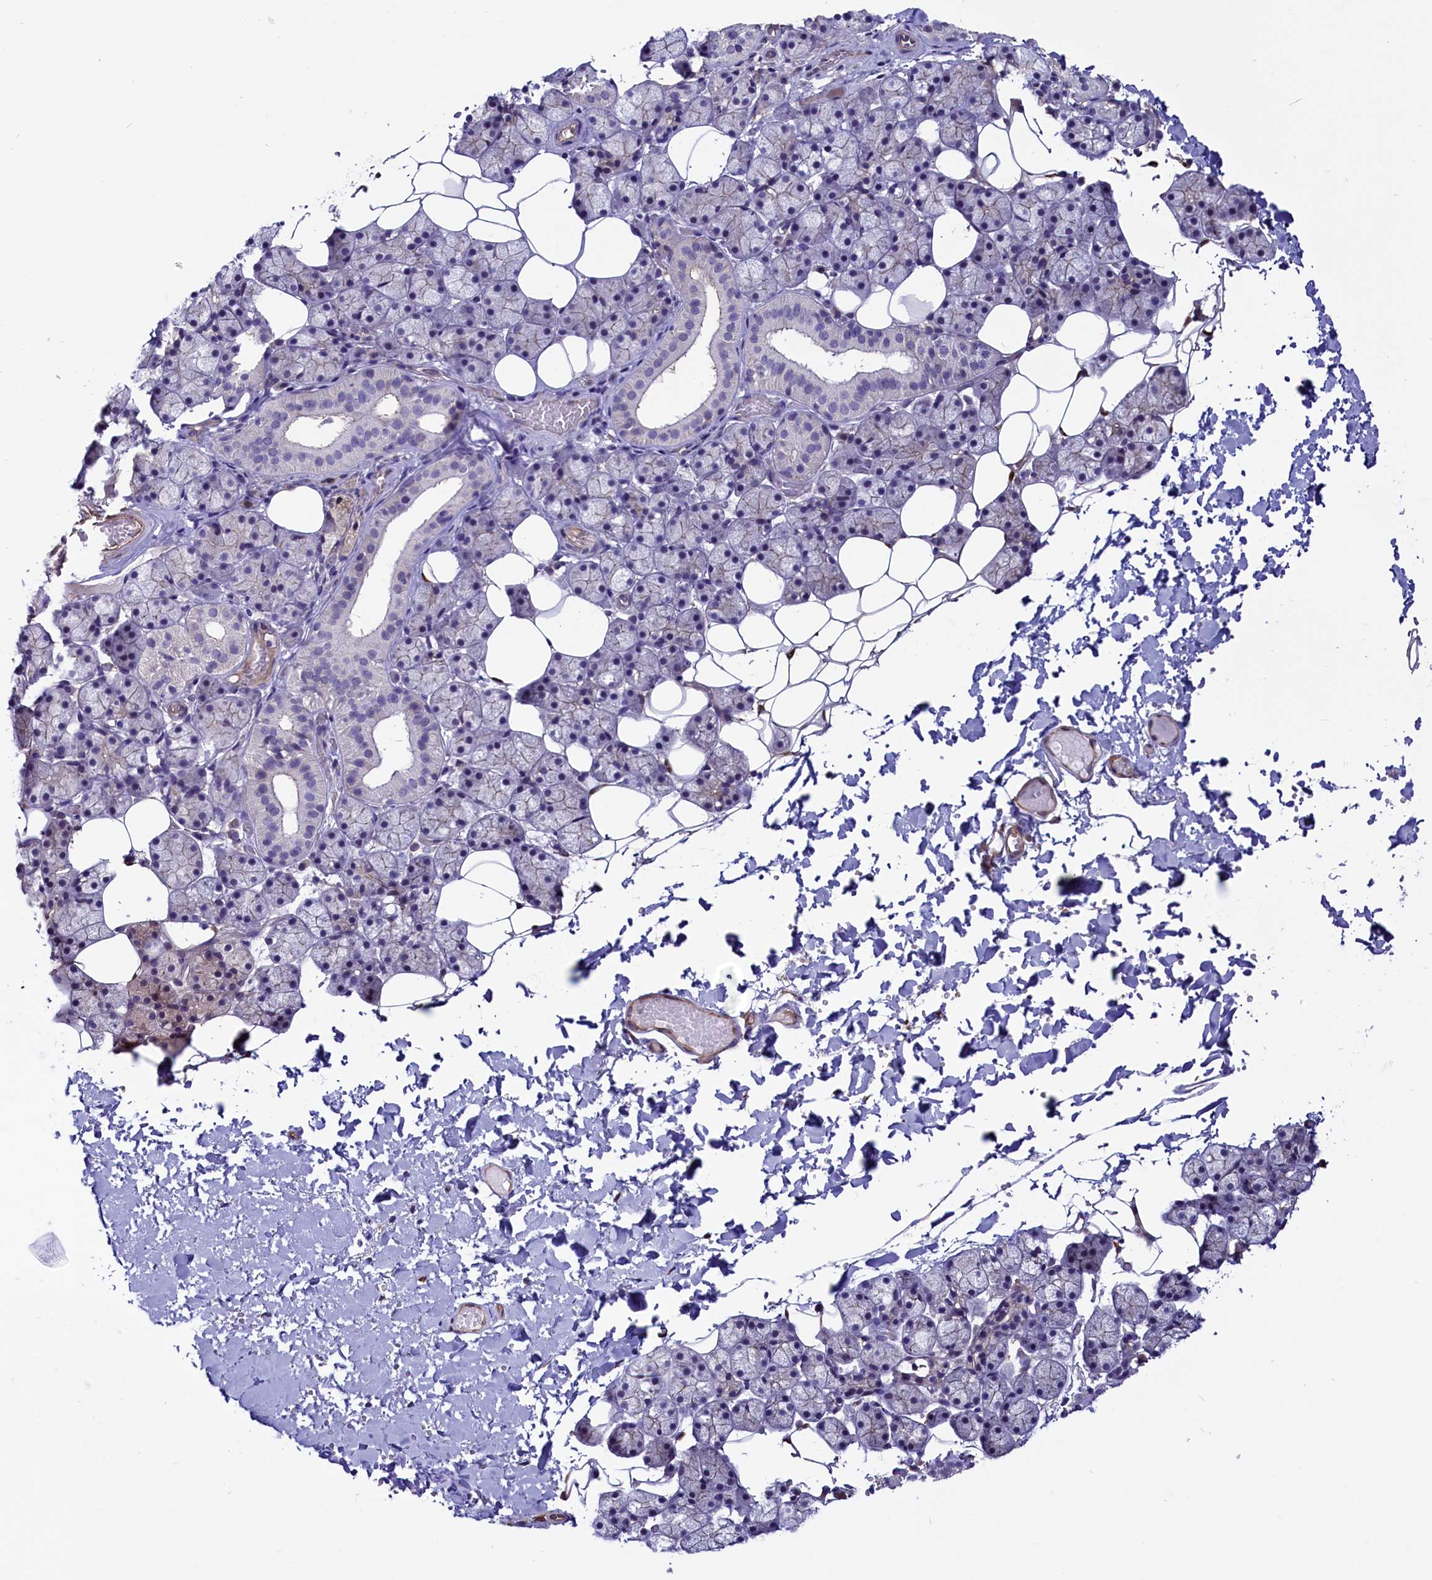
{"staining": {"intensity": "negative", "quantity": "none", "location": "none"}, "tissue": "salivary gland", "cell_type": "Glandular cells", "image_type": "normal", "snomed": [{"axis": "morphology", "description": "Normal tissue, NOS"}, {"axis": "topography", "description": "Salivary gland"}], "caption": "Immunohistochemistry of unremarkable human salivary gland demonstrates no expression in glandular cells.", "gene": "PDILT", "patient": {"sex": "female", "age": 33}}